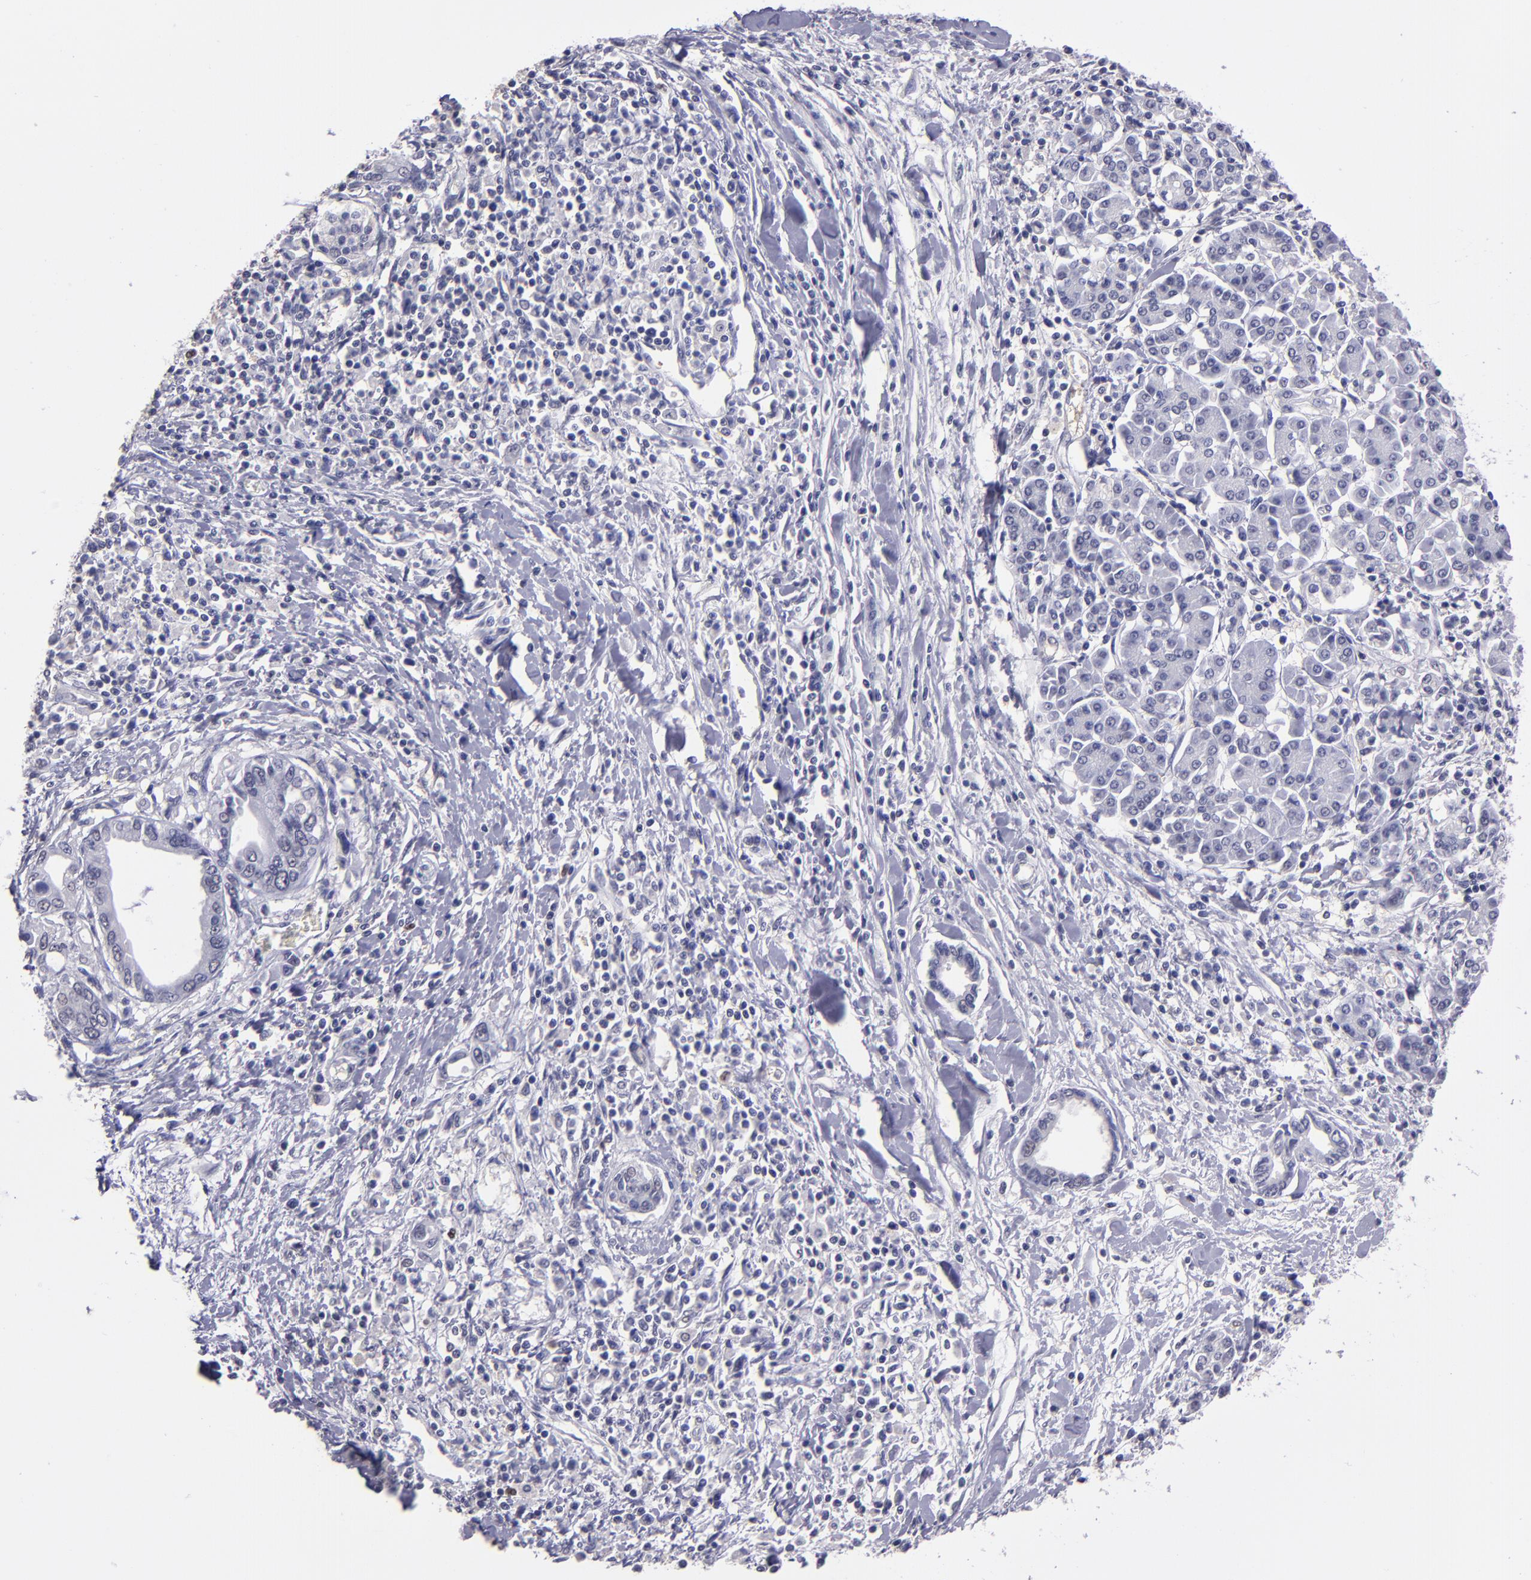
{"staining": {"intensity": "negative", "quantity": "none", "location": "none"}, "tissue": "pancreatic cancer", "cell_type": "Tumor cells", "image_type": "cancer", "snomed": [{"axis": "morphology", "description": "Adenocarcinoma, NOS"}, {"axis": "topography", "description": "Pancreas"}], "caption": "Tumor cells are negative for brown protein staining in adenocarcinoma (pancreatic). (Brightfield microscopy of DAB (3,3'-diaminobenzidine) immunohistochemistry (IHC) at high magnification).", "gene": "CEBPE", "patient": {"sex": "female", "age": 57}}